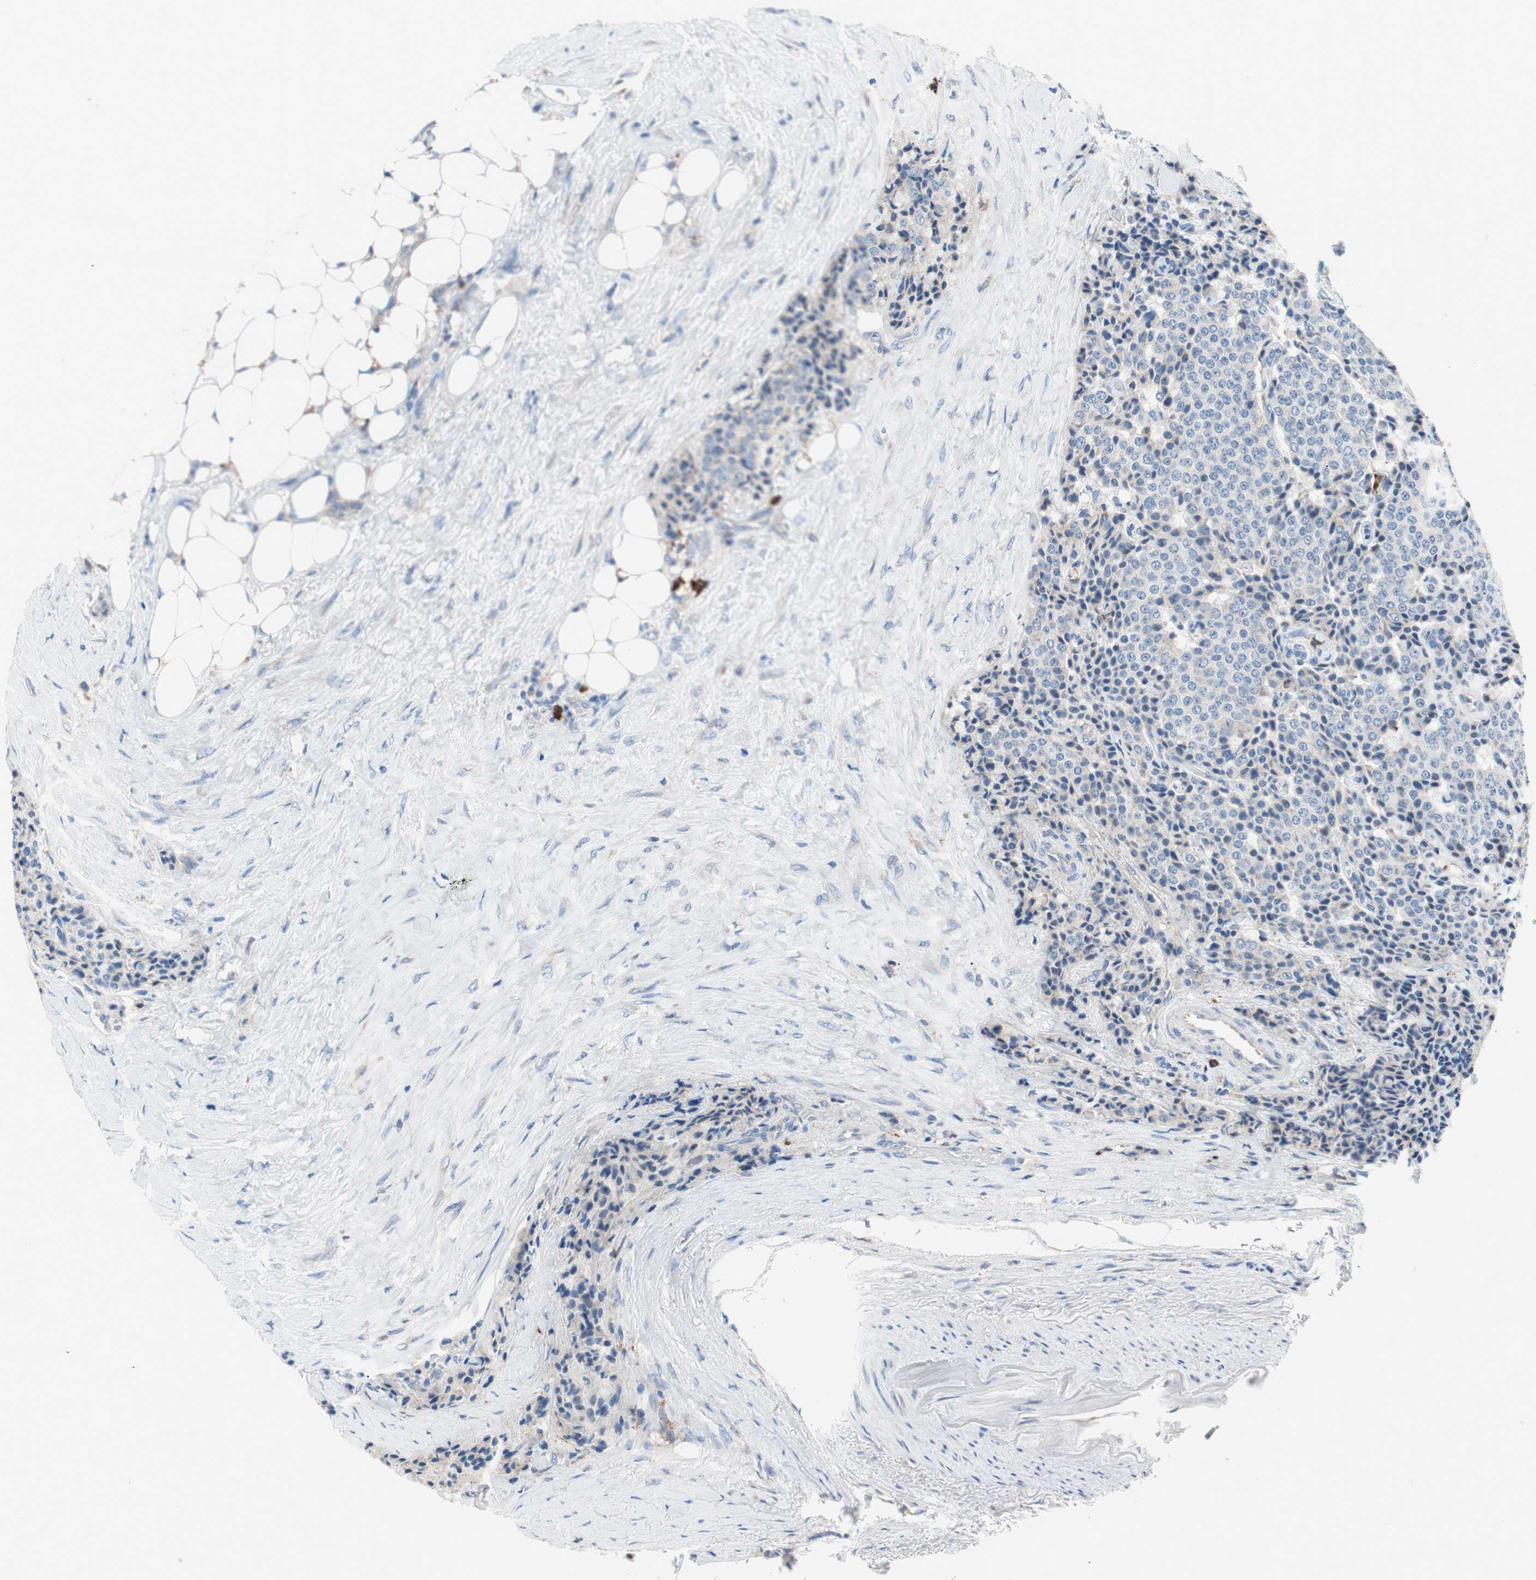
{"staining": {"intensity": "weak", "quantity": "<25%", "location": "cytoplasmic/membranous"}, "tissue": "carcinoid", "cell_type": "Tumor cells", "image_type": "cancer", "snomed": [{"axis": "morphology", "description": "Carcinoid, malignant, NOS"}, {"axis": "topography", "description": "Colon"}], "caption": "Tumor cells are negative for brown protein staining in carcinoid (malignant).", "gene": "SLC27A4", "patient": {"sex": "female", "age": 61}}